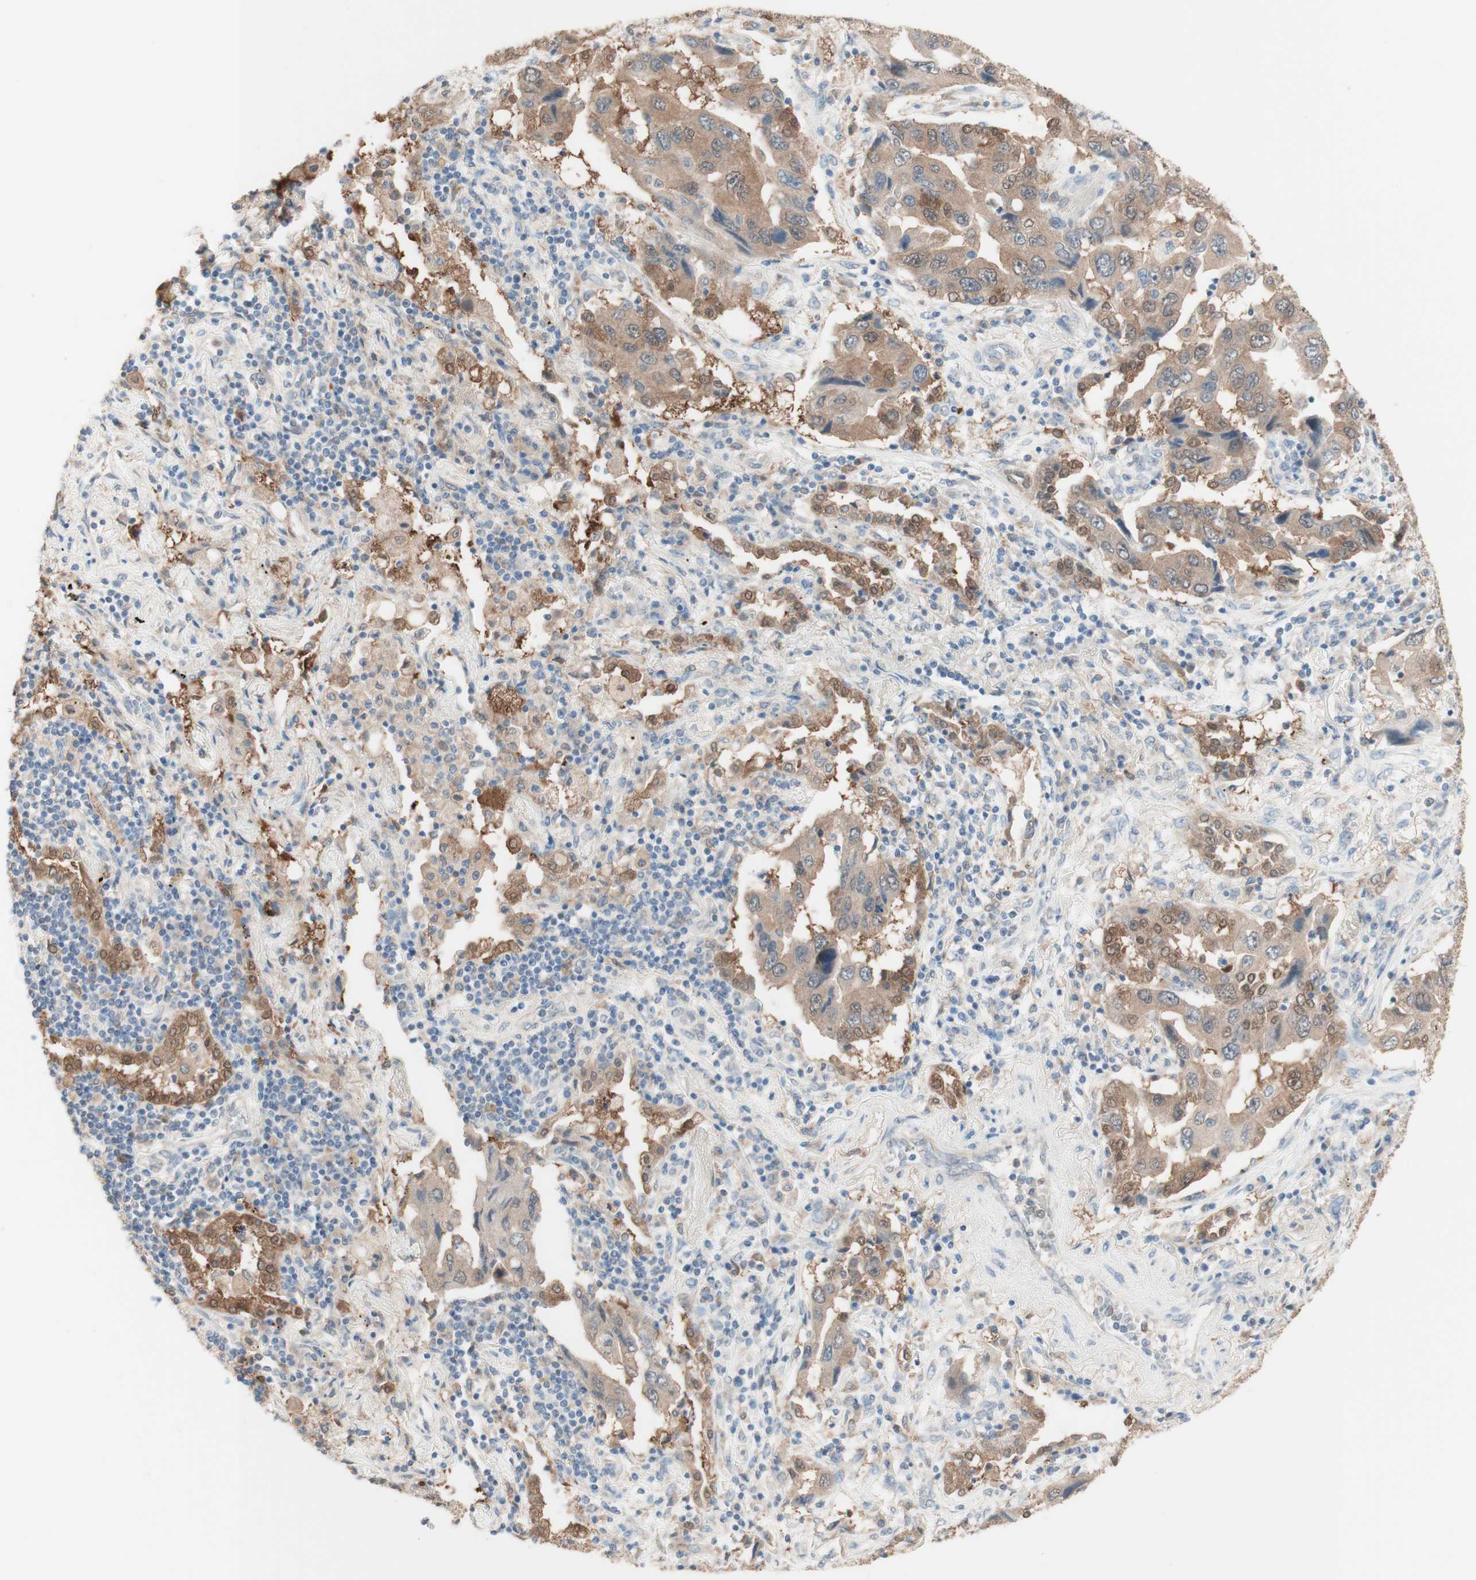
{"staining": {"intensity": "weak", "quantity": ">75%", "location": "cytoplasmic/membranous"}, "tissue": "lung cancer", "cell_type": "Tumor cells", "image_type": "cancer", "snomed": [{"axis": "morphology", "description": "Adenocarcinoma, NOS"}, {"axis": "topography", "description": "Lung"}], "caption": "A high-resolution image shows IHC staining of lung cancer, which shows weak cytoplasmic/membranous staining in about >75% of tumor cells.", "gene": "COMT", "patient": {"sex": "female", "age": 65}}